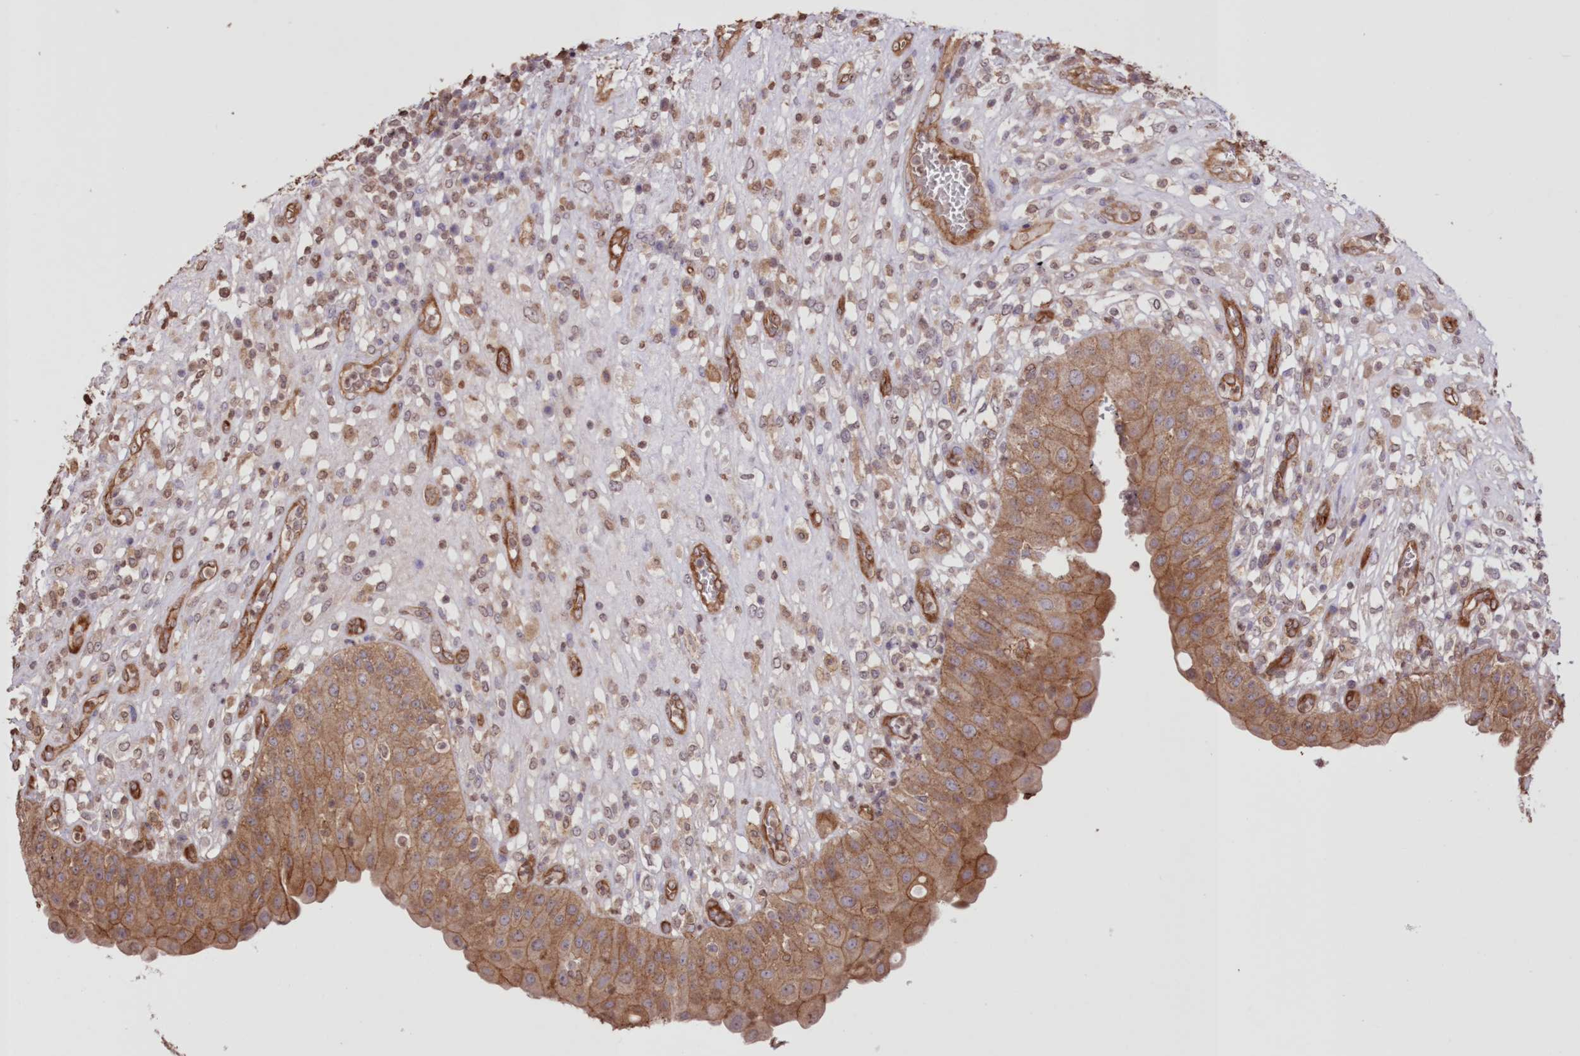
{"staining": {"intensity": "moderate", "quantity": ">75%", "location": "cytoplasmic/membranous"}, "tissue": "urinary bladder", "cell_type": "Urothelial cells", "image_type": "normal", "snomed": [{"axis": "morphology", "description": "Normal tissue, NOS"}, {"axis": "topography", "description": "Urinary bladder"}], "caption": "Protein staining shows moderate cytoplasmic/membranous positivity in about >75% of urothelial cells in benign urinary bladder. Nuclei are stained in blue.", "gene": "FCHO2", "patient": {"sex": "female", "age": 62}}